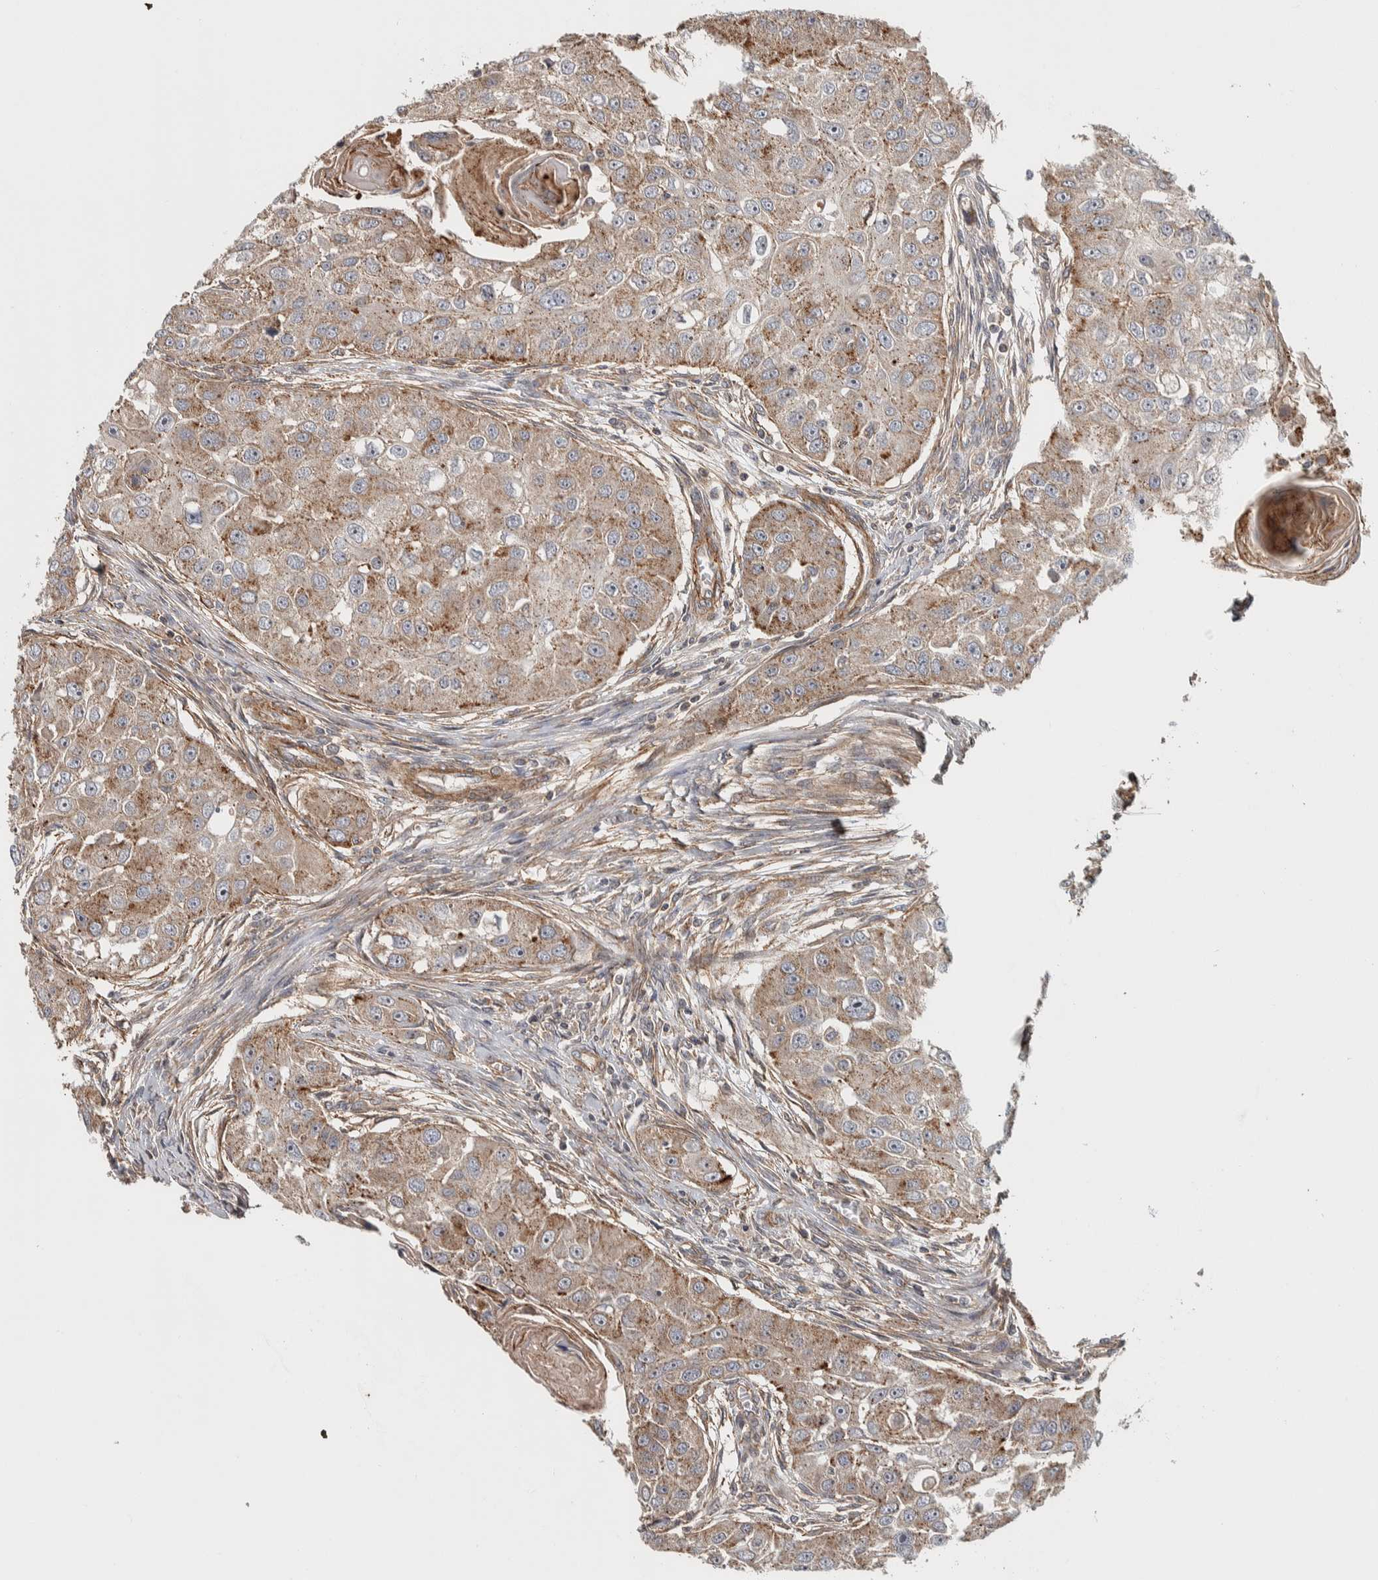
{"staining": {"intensity": "strong", "quantity": "25%-75%", "location": "cytoplasmic/membranous"}, "tissue": "head and neck cancer", "cell_type": "Tumor cells", "image_type": "cancer", "snomed": [{"axis": "morphology", "description": "Normal tissue, NOS"}, {"axis": "morphology", "description": "Squamous cell carcinoma, NOS"}, {"axis": "topography", "description": "Skeletal muscle"}, {"axis": "topography", "description": "Head-Neck"}], "caption": "Immunohistochemistry (DAB (3,3'-diaminobenzidine)) staining of human head and neck cancer (squamous cell carcinoma) exhibits strong cytoplasmic/membranous protein positivity in approximately 25%-75% of tumor cells.", "gene": "CHMP4C", "patient": {"sex": "male", "age": 51}}